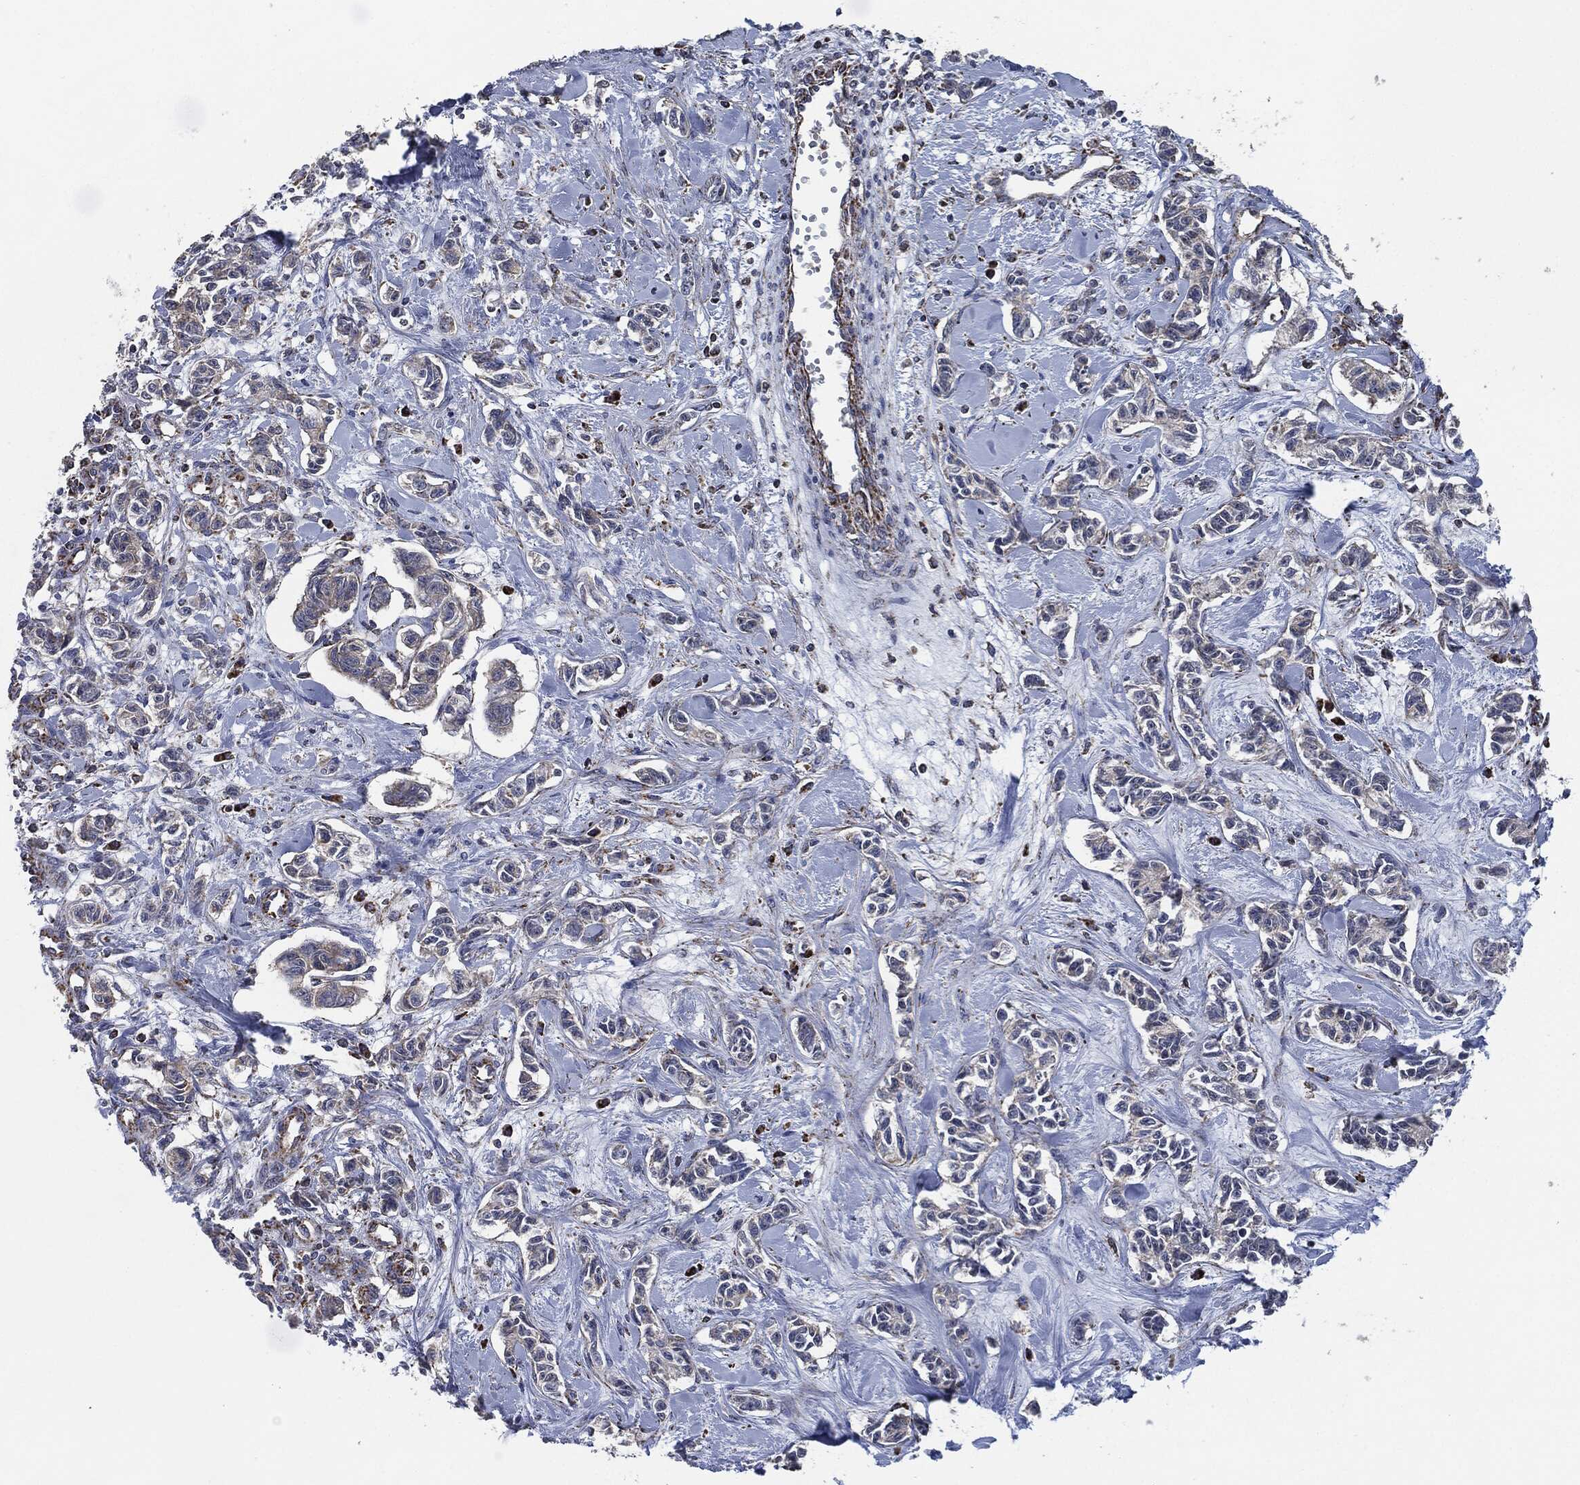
{"staining": {"intensity": "weak", "quantity": "<25%", "location": "cytoplasmic/membranous"}, "tissue": "carcinoid", "cell_type": "Tumor cells", "image_type": "cancer", "snomed": [{"axis": "morphology", "description": "Carcinoid, malignant, NOS"}, {"axis": "topography", "description": "Kidney"}], "caption": "Protein analysis of carcinoid (malignant) reveals no significant staining in tumor cells.", "gene": "NDUFV2", "patient": {"sex": "female", "age": 41}}